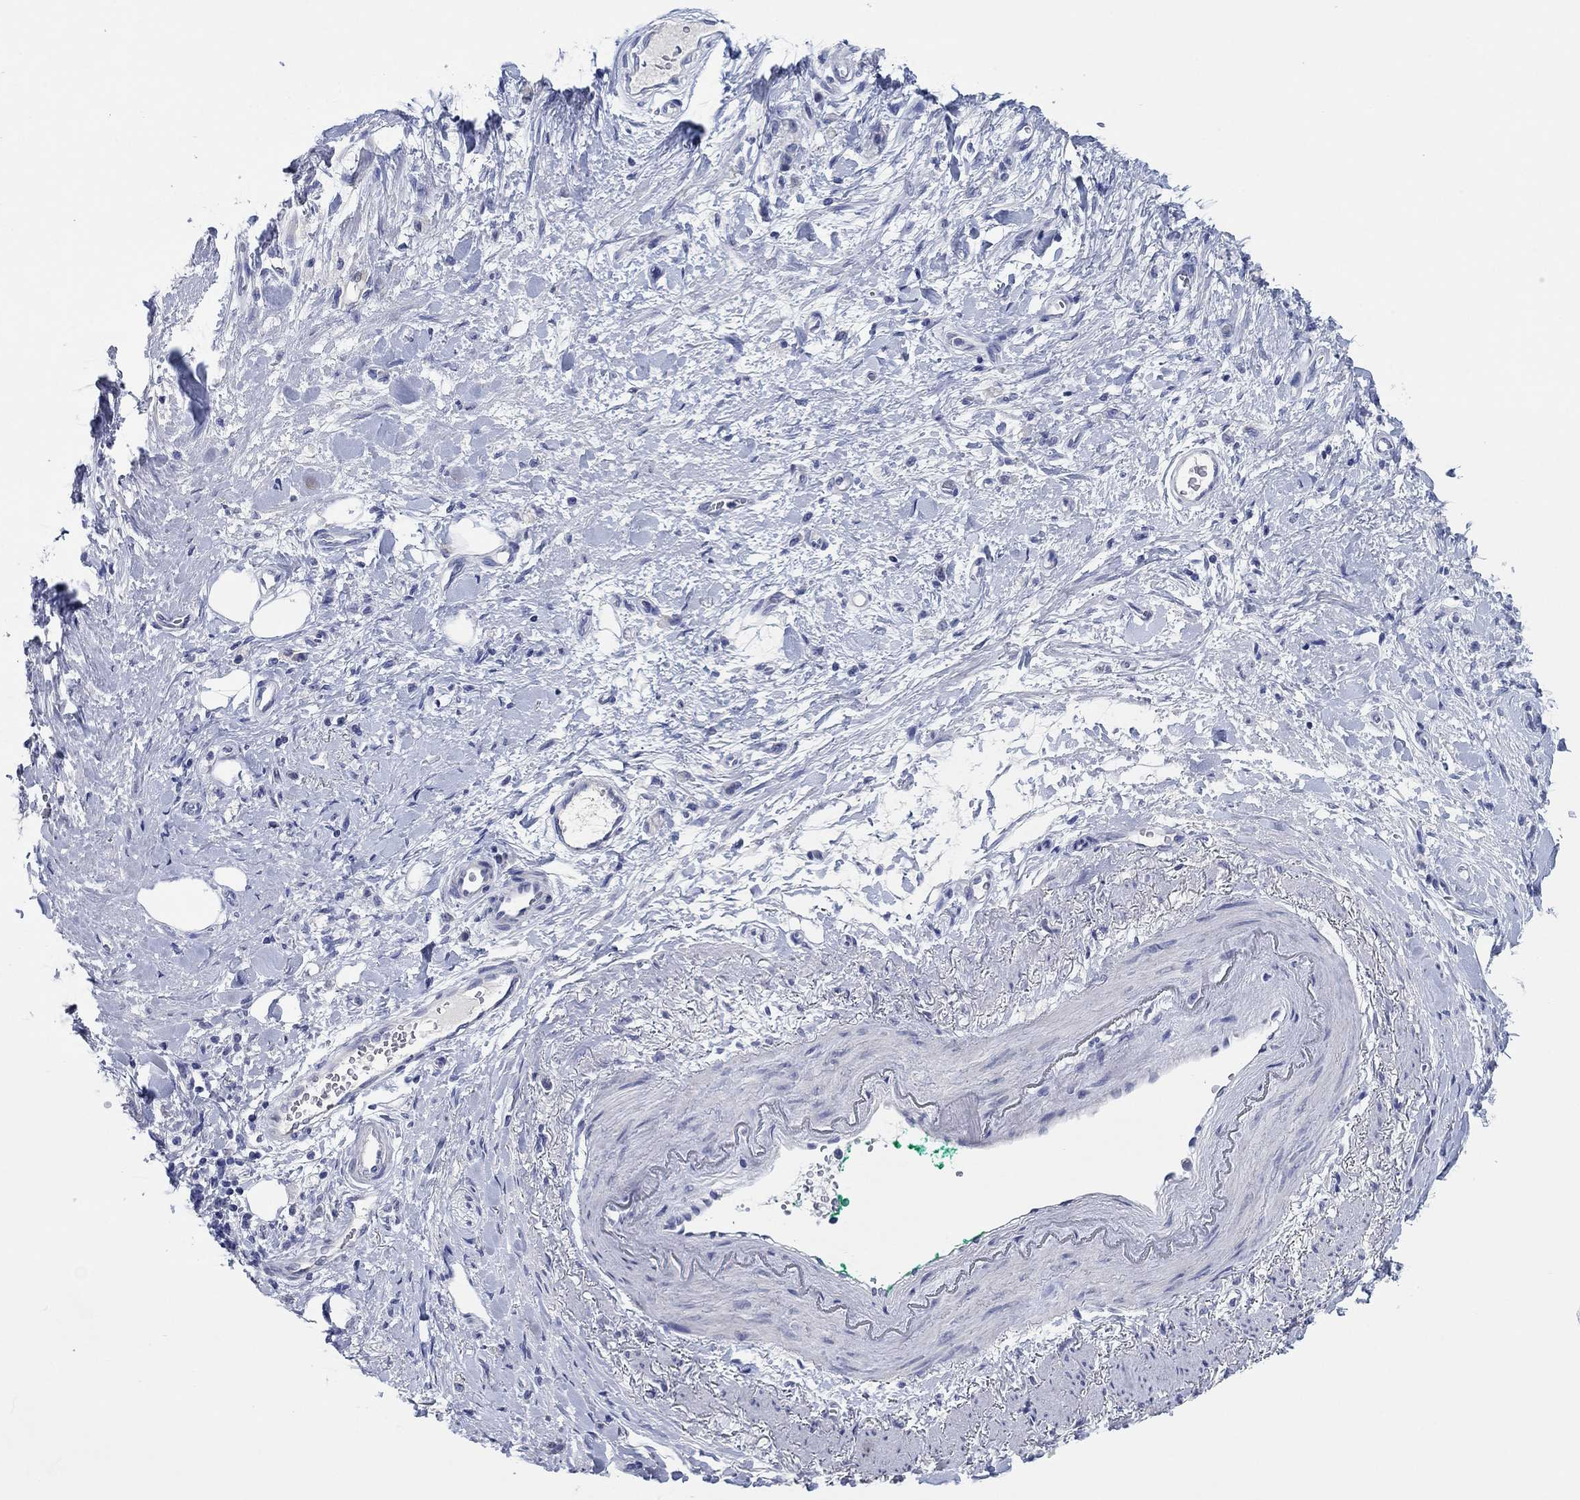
{"staining": {"intensity": "negative", "quantity": "none", "location": "none"}, "tissue": "stomach cancer", "cell_type": "Tumor cells", "image_type": "cancer", "snomed": [{"axis": "morphology", "description": "Adenocarcinoma, NOS"}, {"axis": "topography", "description": "Stomach"}], "caption": "High power microscopy image of an IHC micrograph of stomach adenocarcinoma, revealing no significant positivity in tumor cells. (Brightfield microscopy of DAB immunohistochemistry at high magnification).", "gene": "POU5F1", "patient": {"sex": "male", "age": 77}}